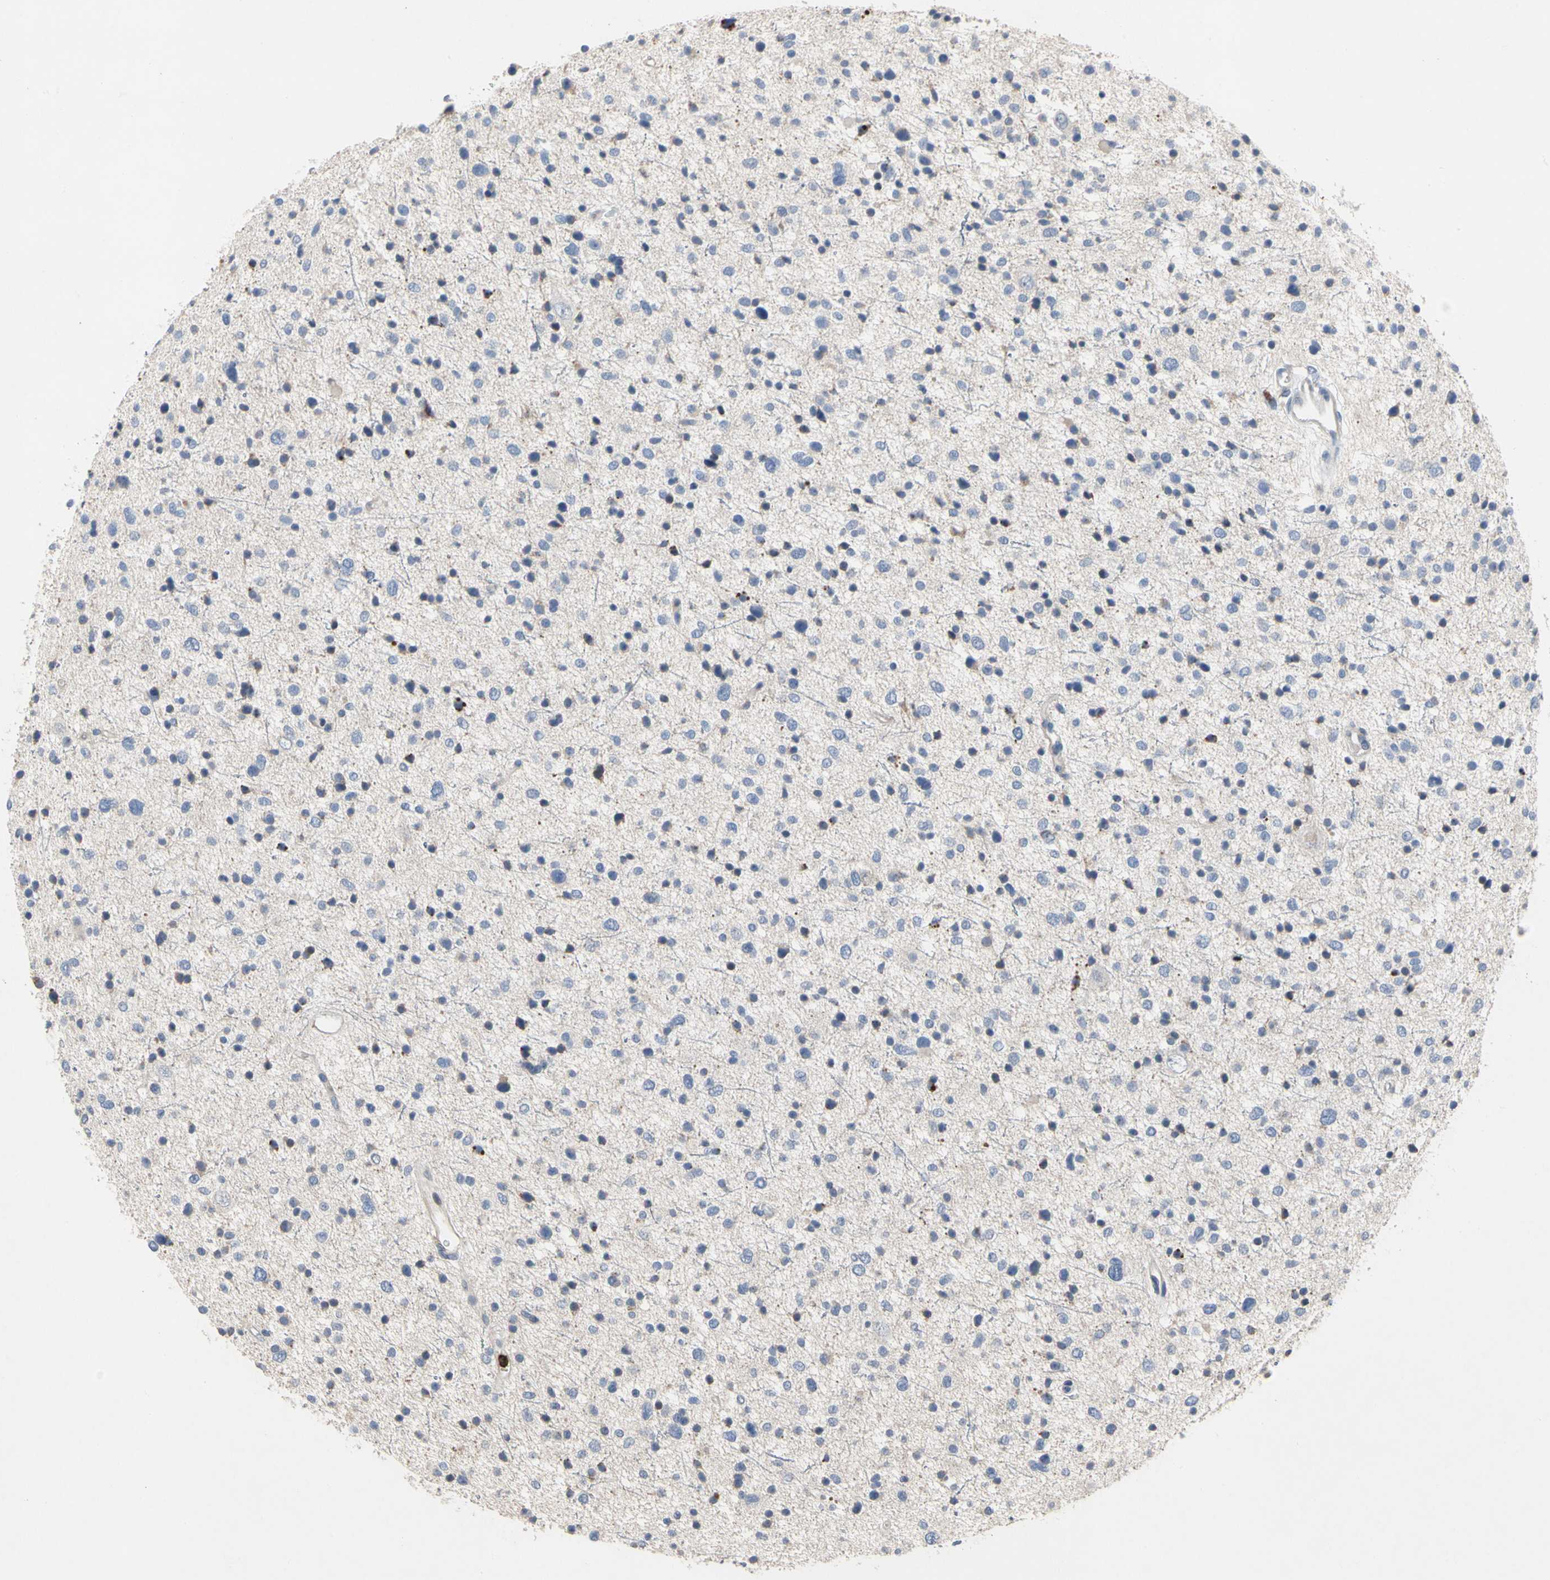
{"staining": {"intensity": "negative", "quantity": "none", "location": "none"}, "tissue": "glioma", "cell_type": "Tumor cells", "image_type": "cancer", "snomed": [{"axis": "morphology", "description": "Glioma, malignant, Low grade"}, {"axis": "topography", "description": "Brain"}], "caption": "A high-resolution micrograph shows immunohistochemistry (IHC) staining of malignant glioma (low-grade), which exhibits no significant expression in tumor cells. Nuclei are stained in blue.", "gene": "ADA2", "patient": {"sex": "female", "age": 37}}